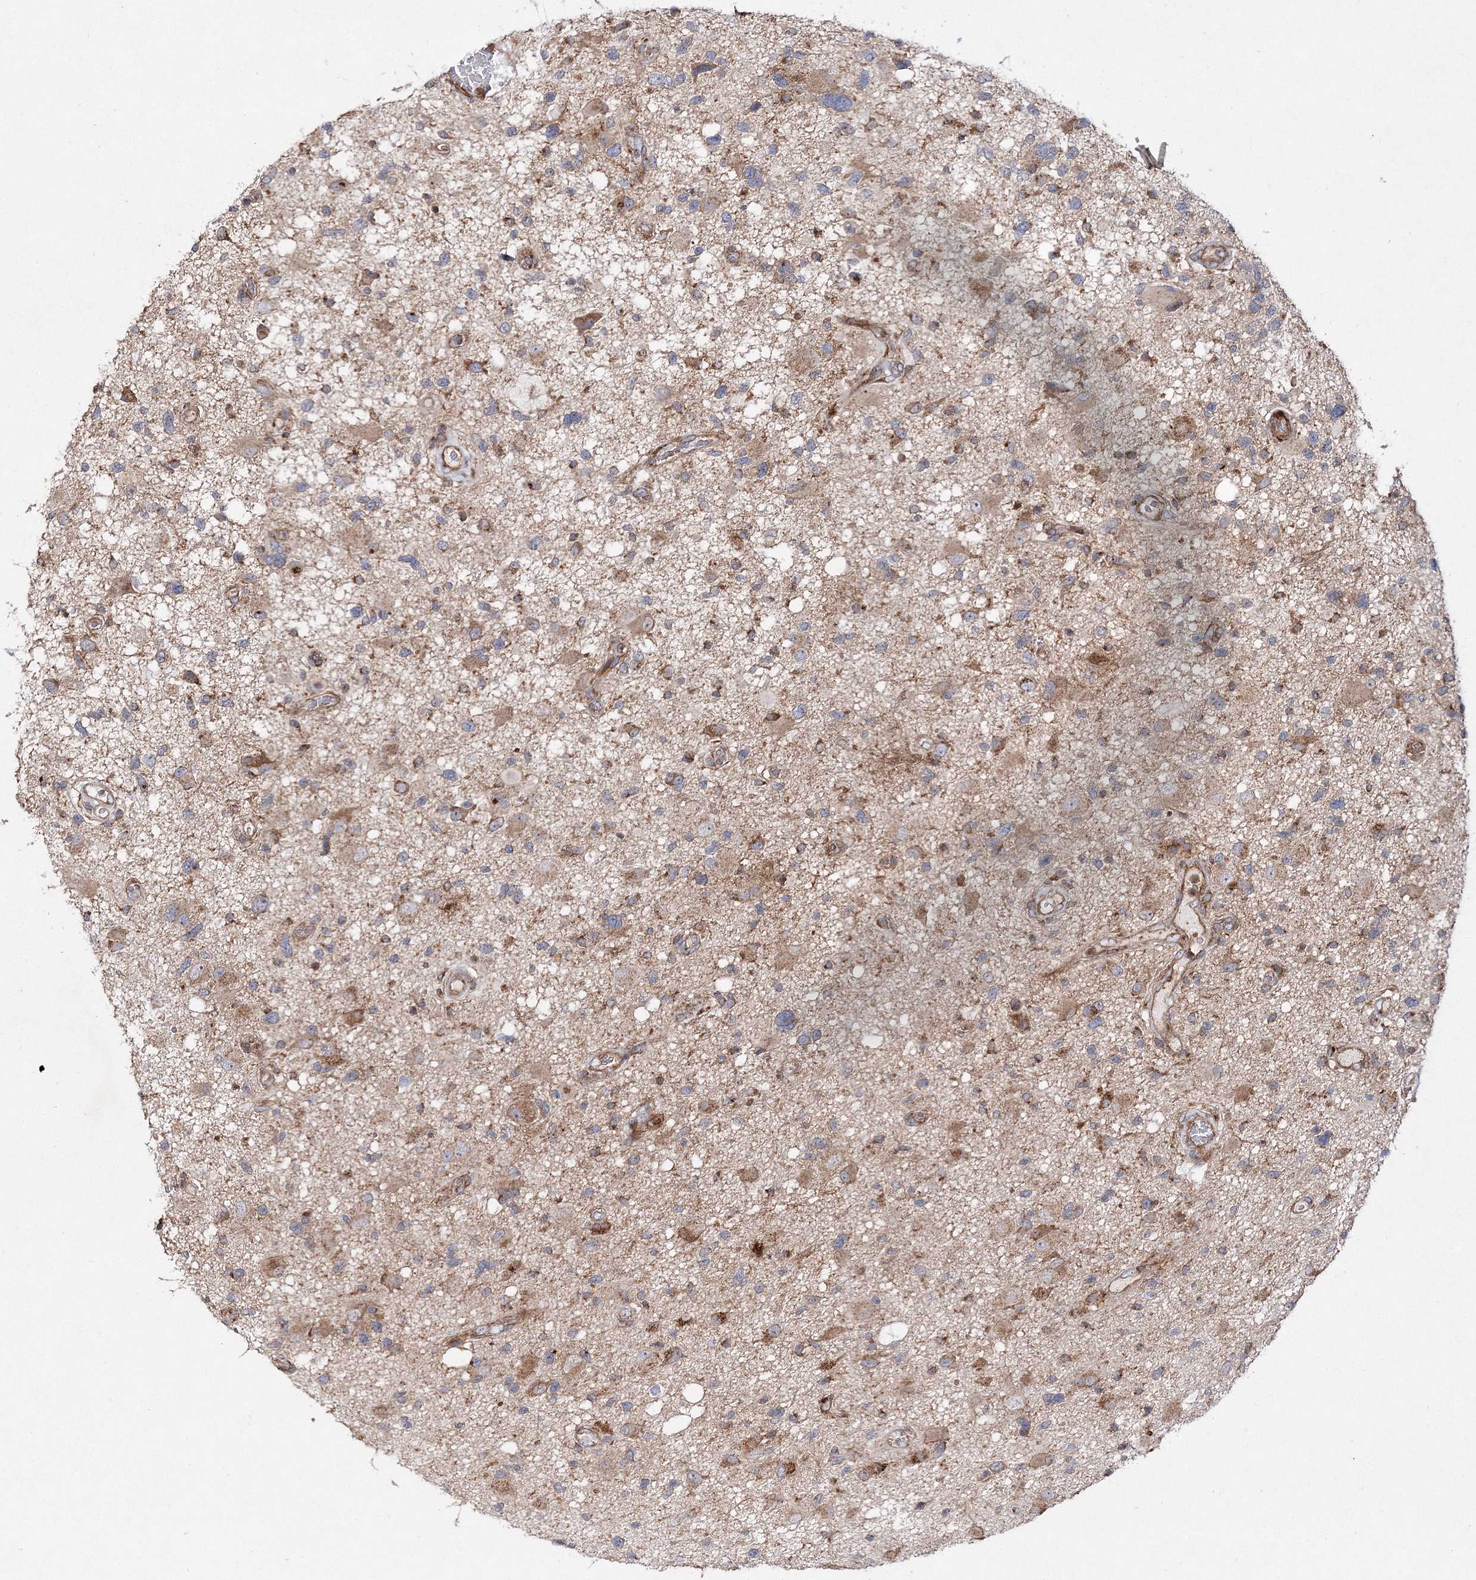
{"staining": {"intensity": "moderate", "quantity": "<25%", "location": "cytoplasmic/membranous"}, "tissue": "glioma", "cell_type": "Tumor cells", "image_type": "cancer", "snomed": [{"axis": "morphology", "description": "Glioma, malignant, High grade"}, {"axis": "topography", "description": "Brain"}], "caption": "Brown immunohistochemical staining in glioma exhibits moderate cytoplasmic/membranous staining in approximately <25% of tumor cells.", "gene": "DNAJC13", "patient": {"sex": "male", "age": 33}}